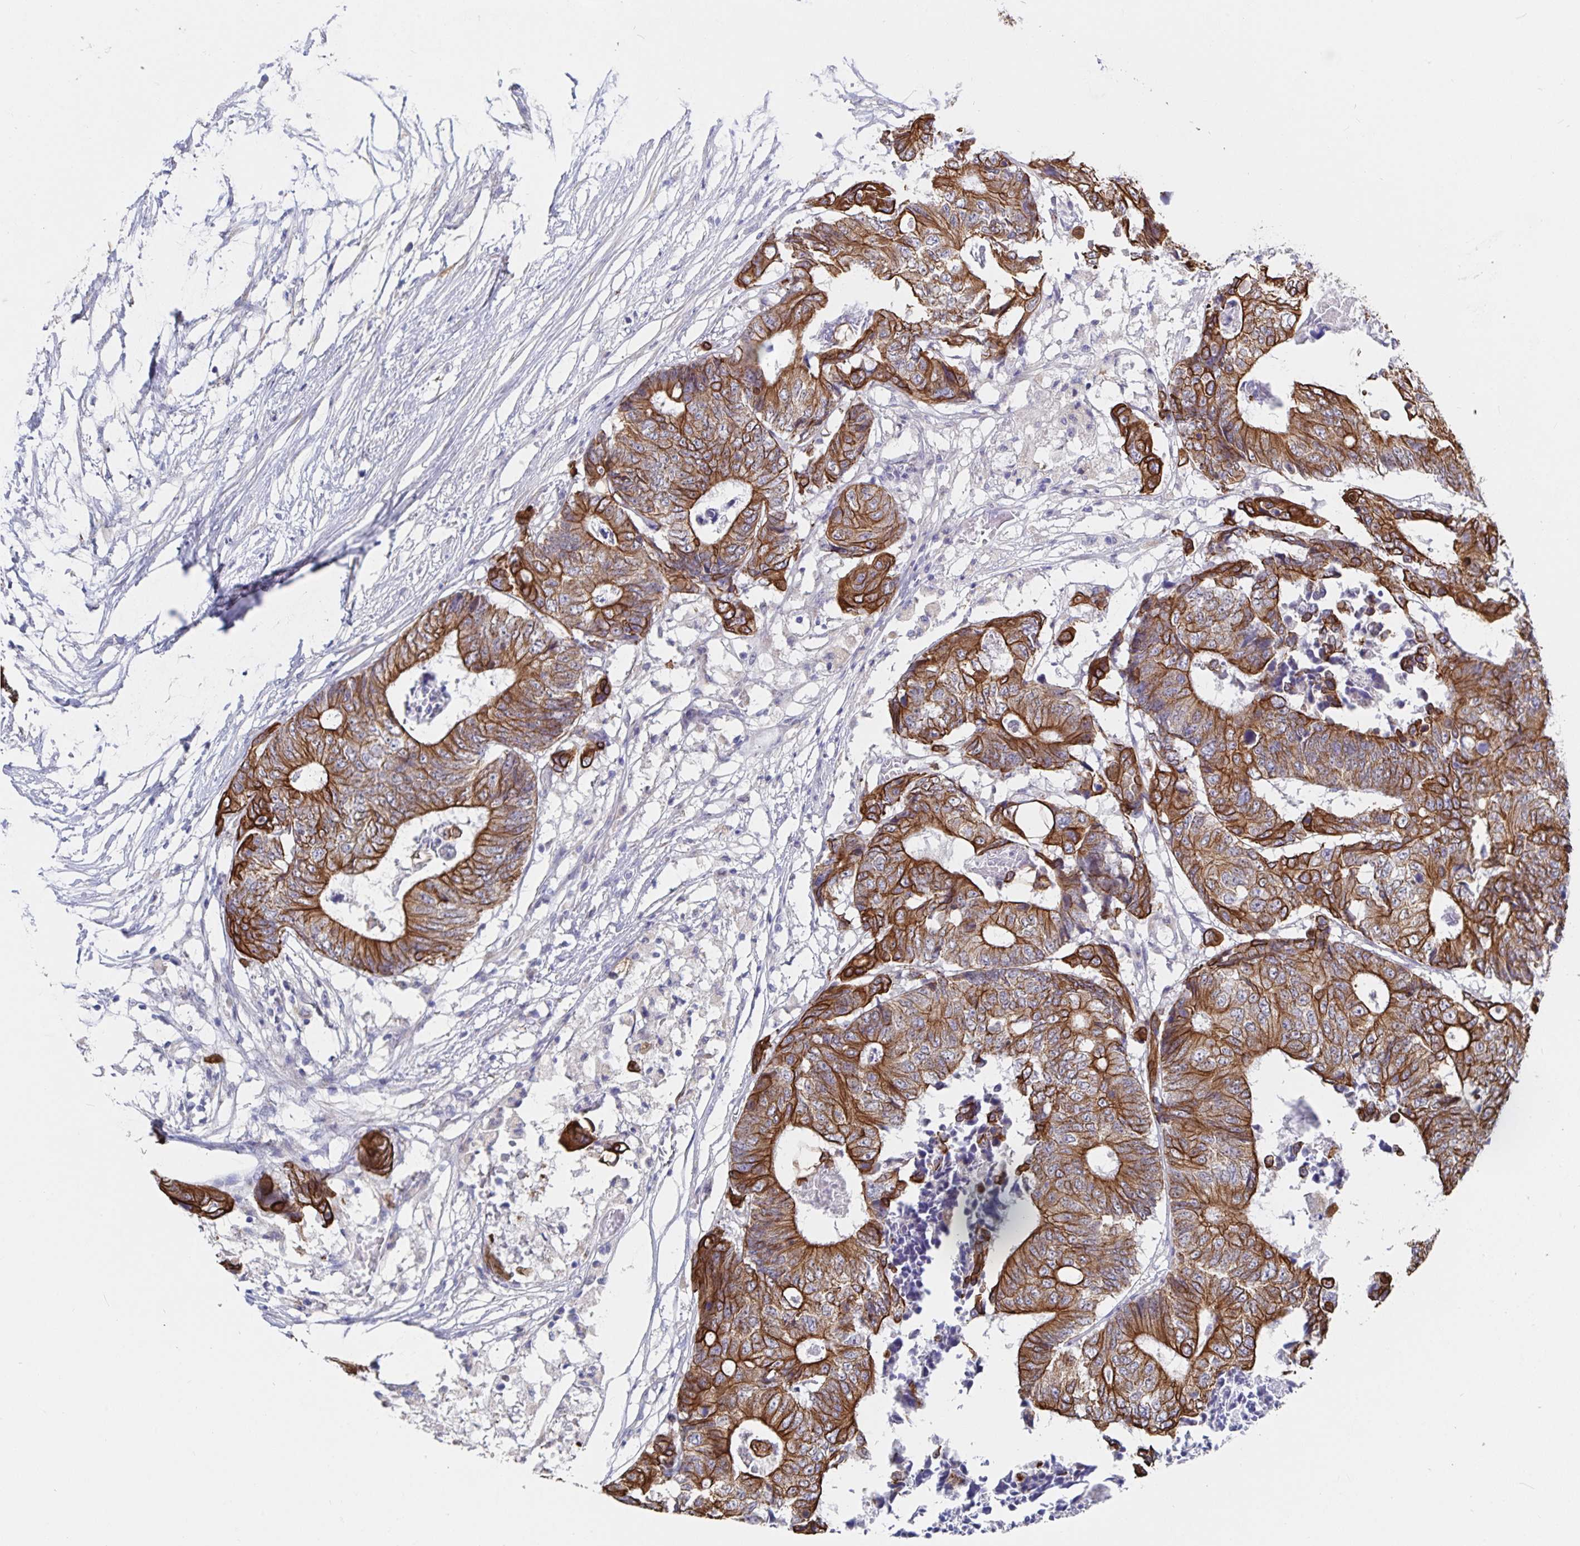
{"staining": {"intensity": "strong", "quantity": "25%-75%", "location": "cytoplasmic/membranous"}, "tissue": "colorectal cancer", "cell_type": "Tumor cells", "image_type": "cancer", "snomed": [{"axis": "morphology", "description": "Adenocarcinoma, NOS"}, {"axis": "topography", "description": "Colon"}], "caption": "Immunohistochemical staining of human adenocarcinoma (colorectal) displays strong cytoplasmic/membranous protein positivity in approximately 25%-75% of tumor cells.", "gene": "ZIK1", "patient": {"sex": "female", "age": 48}}